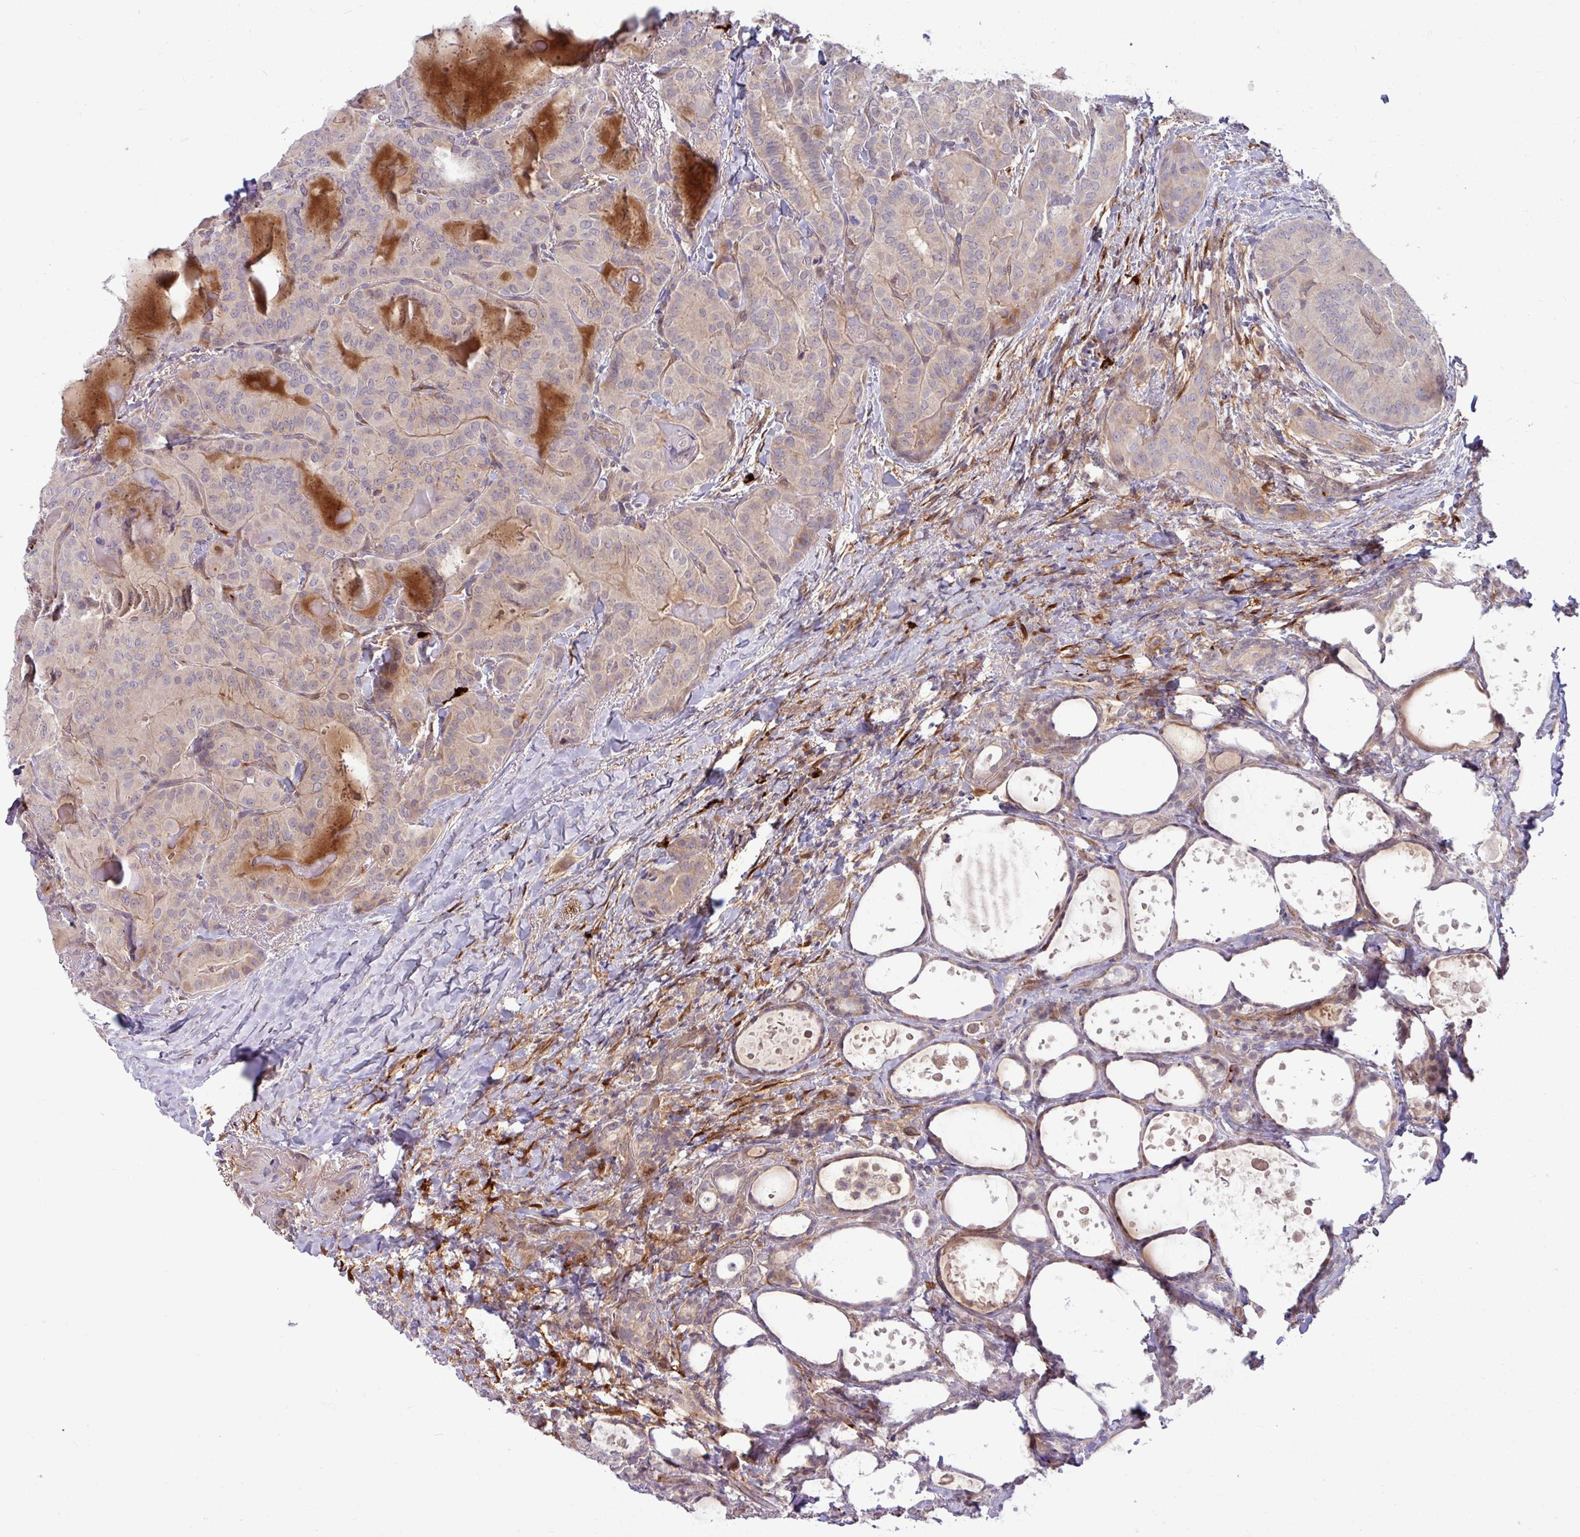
{"staining": {"intensity": "negative", "quantity": "none", "location": "none"}, "tissue": "thyroid cancer", "cell_type": "Tumor cells", "image_type": "cancer", "snomed": [{"axis": "morphology", "description": "Papillary adenocarcinoma, NOS"}, {"axis": "topography", "description": "Thyroid gland"}], "caption": "Thyroid papillary adenocarcinoma was stained to show a protein in brown. There is no significant staining in tumor cells.", "gene": "B4GALNT4", "patient": {"sex": "female", "age": 68}}